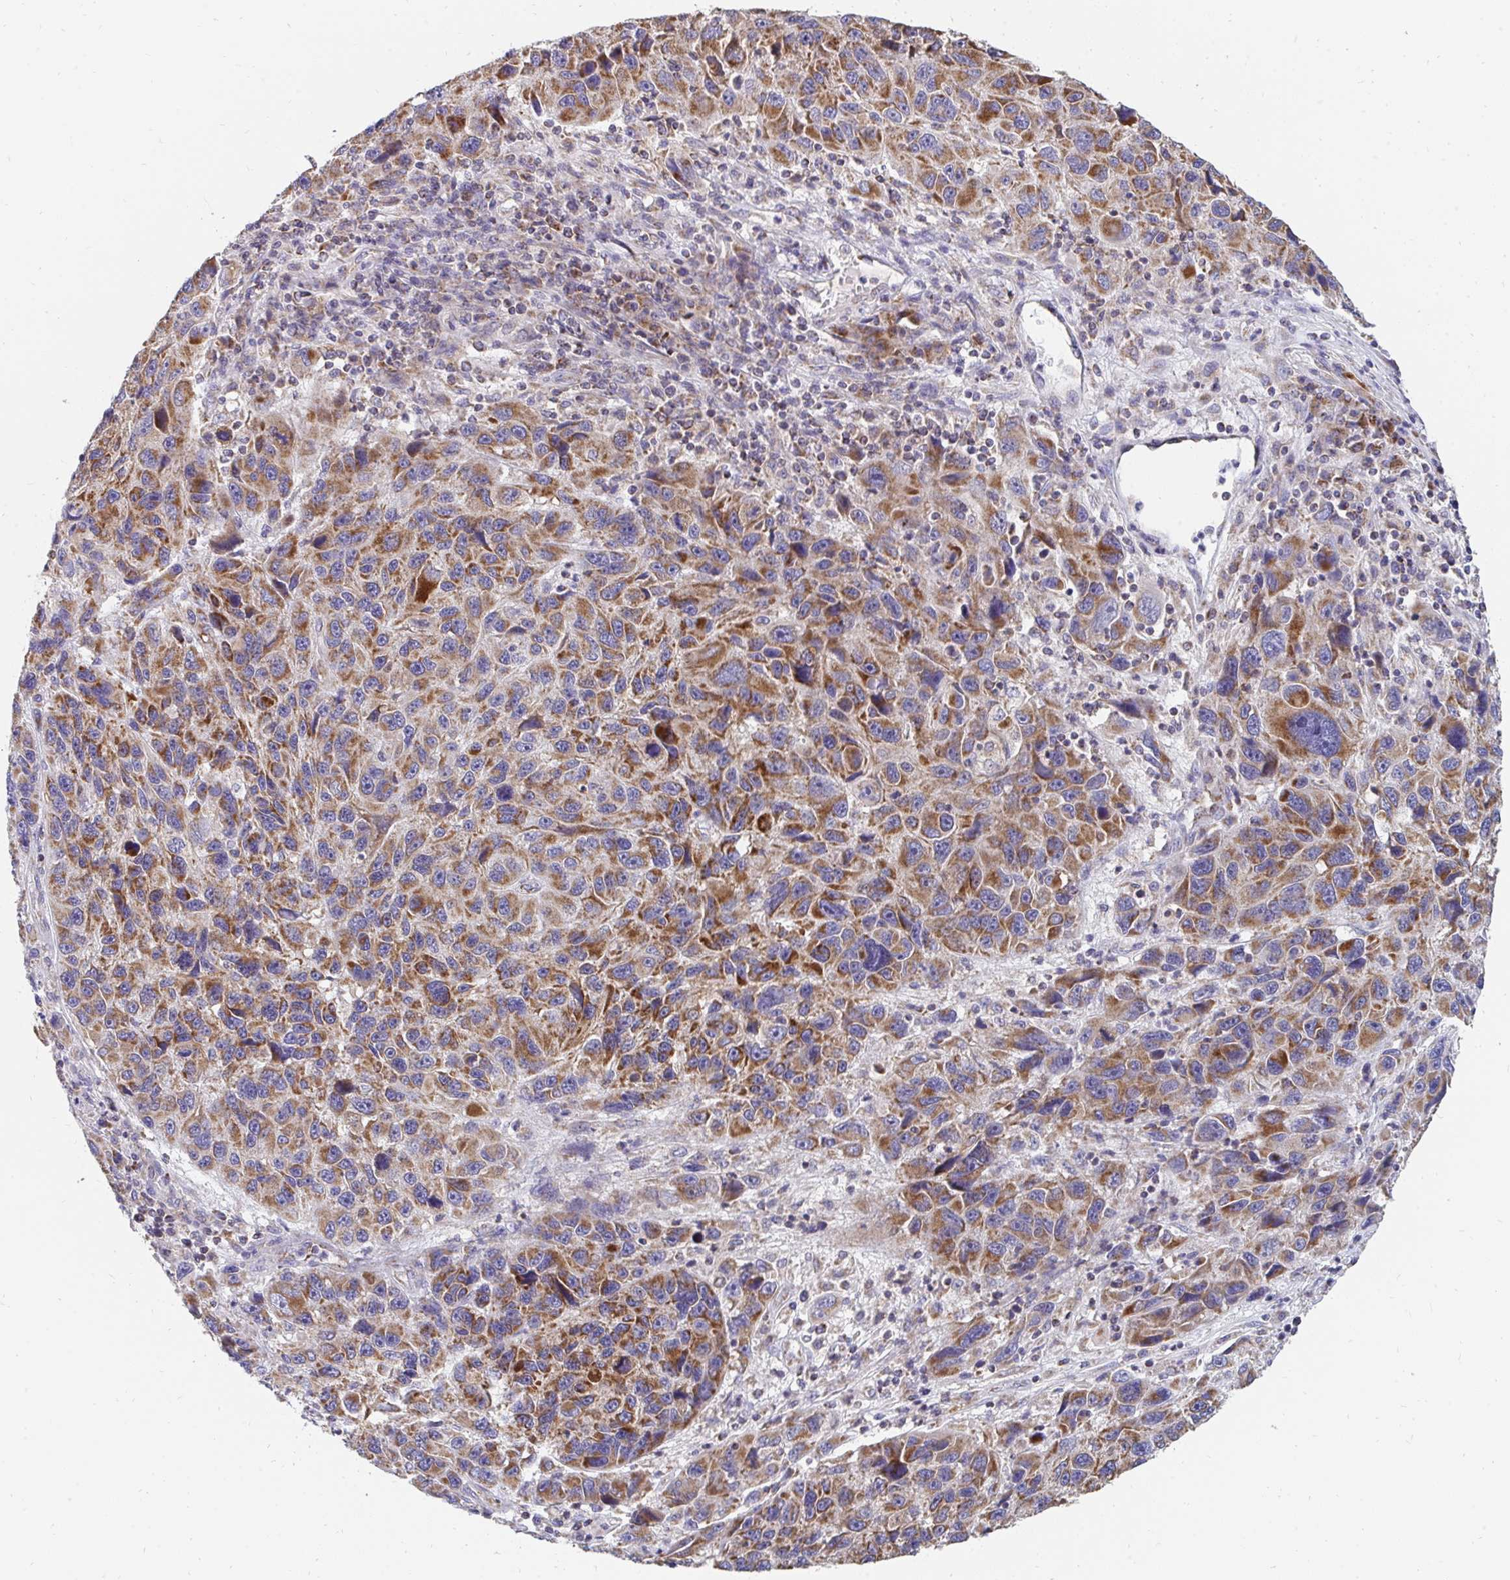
{"staining": {"intensity": "strong", "quantity": ">75%", "location": "cytoplasmic/membranous"}, "tissue": "melanoma", "cell_type": "Tumor cells", "image_type": "cancer", "snomed": [{"axis": "morphology", "description": "Malignant melanoma, NOS"}, {"axis": "topography", "description": "Skin"}], "caption": "Protein staining displays strong cytoplasmic/membranous positivity in about >75% of tumor cells in malignant melanoma.", "gene": "PC", "patient": {"sex": "male", "age": 53}}